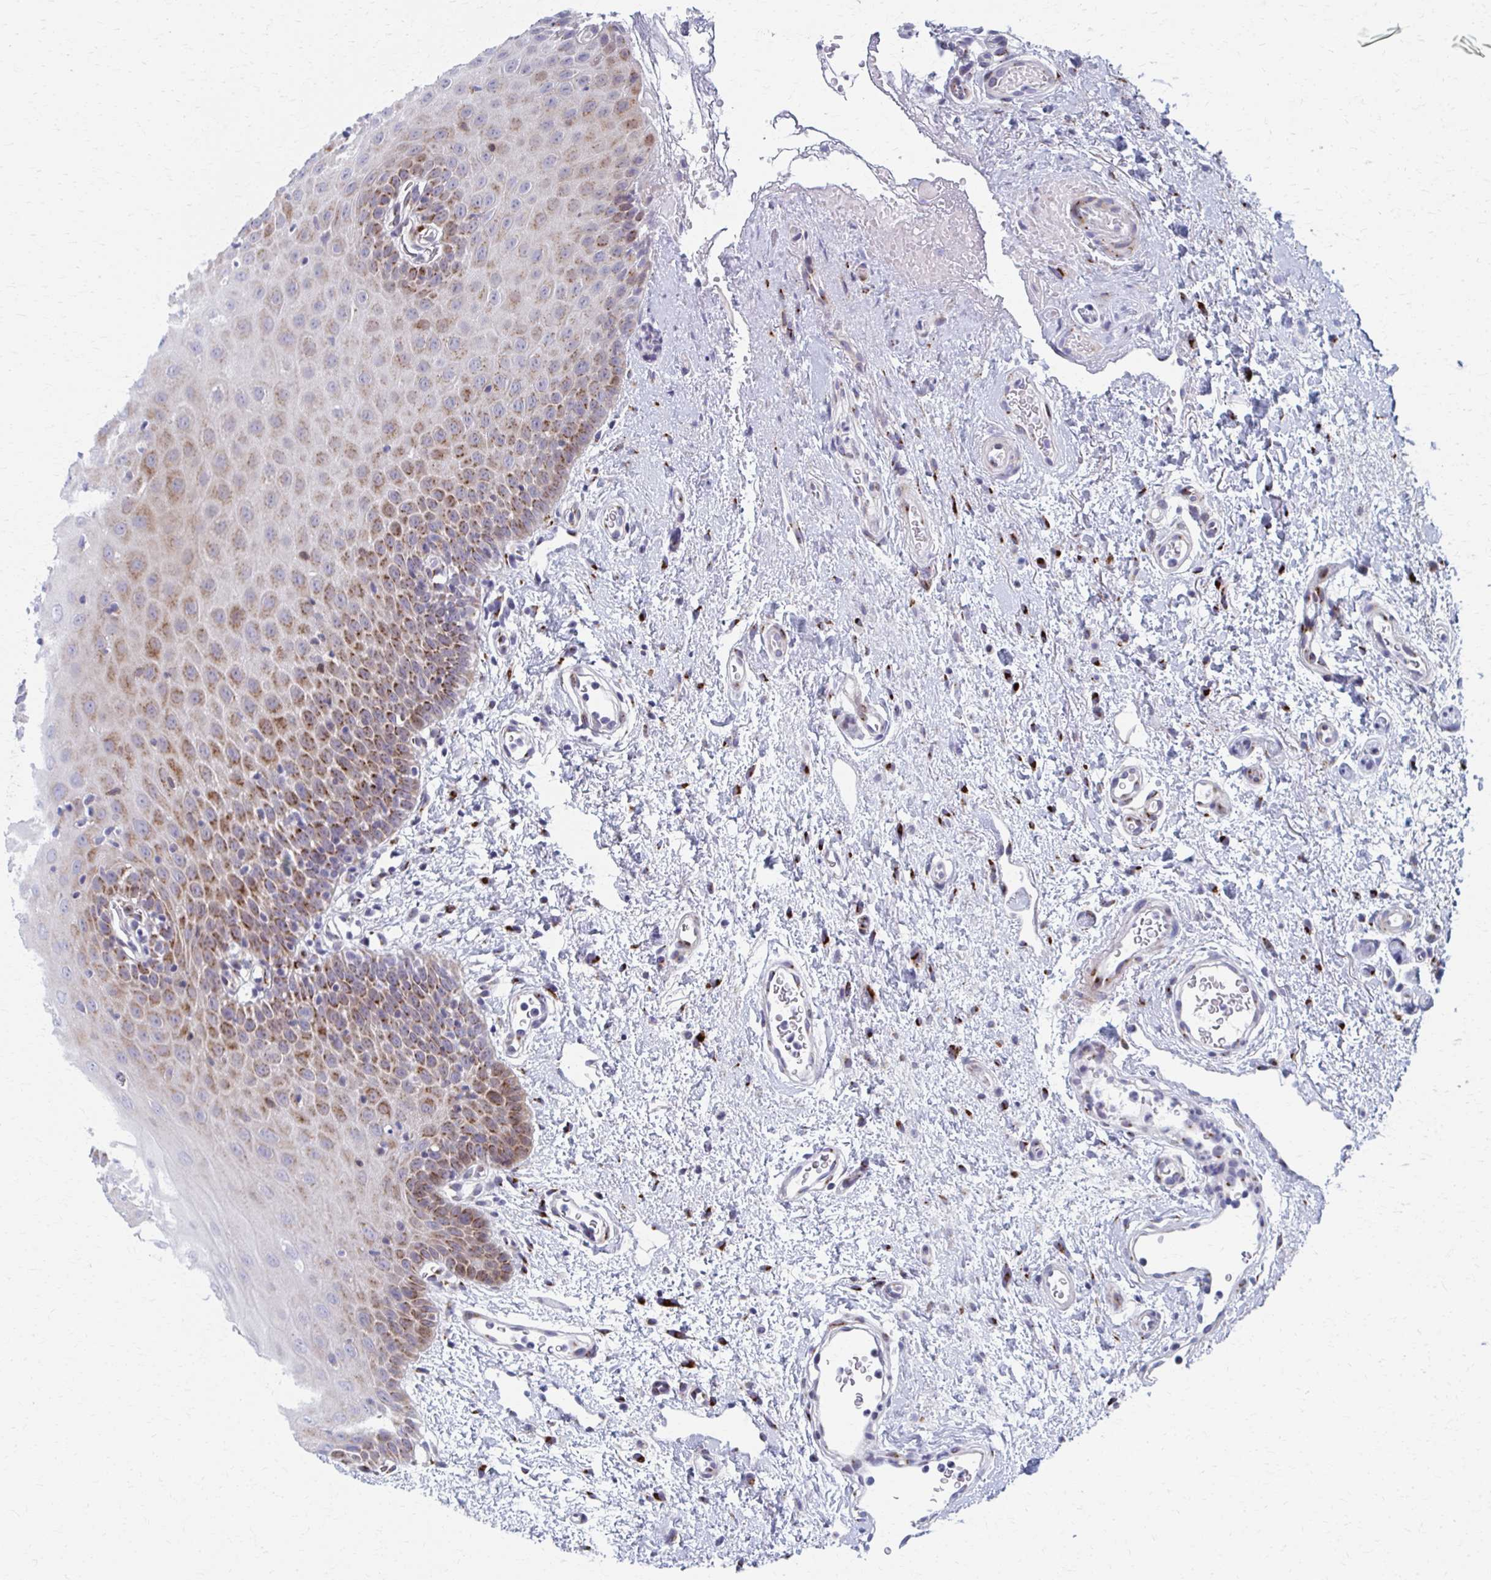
{"staining": {"intensity": "moderate", "quantity": "25%-75%", "location": "cytoplasmic/membranous"}, "tissue": "oral mucosa", "cell_type": "Squamous epithelial cells", "image_type": "normal", "snomed": [{"axis": "morphology", "description": "Normal tissue, NOS"}, {"axis": "topography", "description": "Oral tissue"}, {"axis": "topography", "description": "Head-Neck"}], "caption": "This micrograph shows normal oral mucosa stained with IHC to label a protein in brown. The cytoplasmic/membranous of squamous epithelial cells show moderate positivity for the protein. Nuclei are counter-stained blue.", "gene": "OLFM2", "patient": {"sex": "female", "age": 55}}